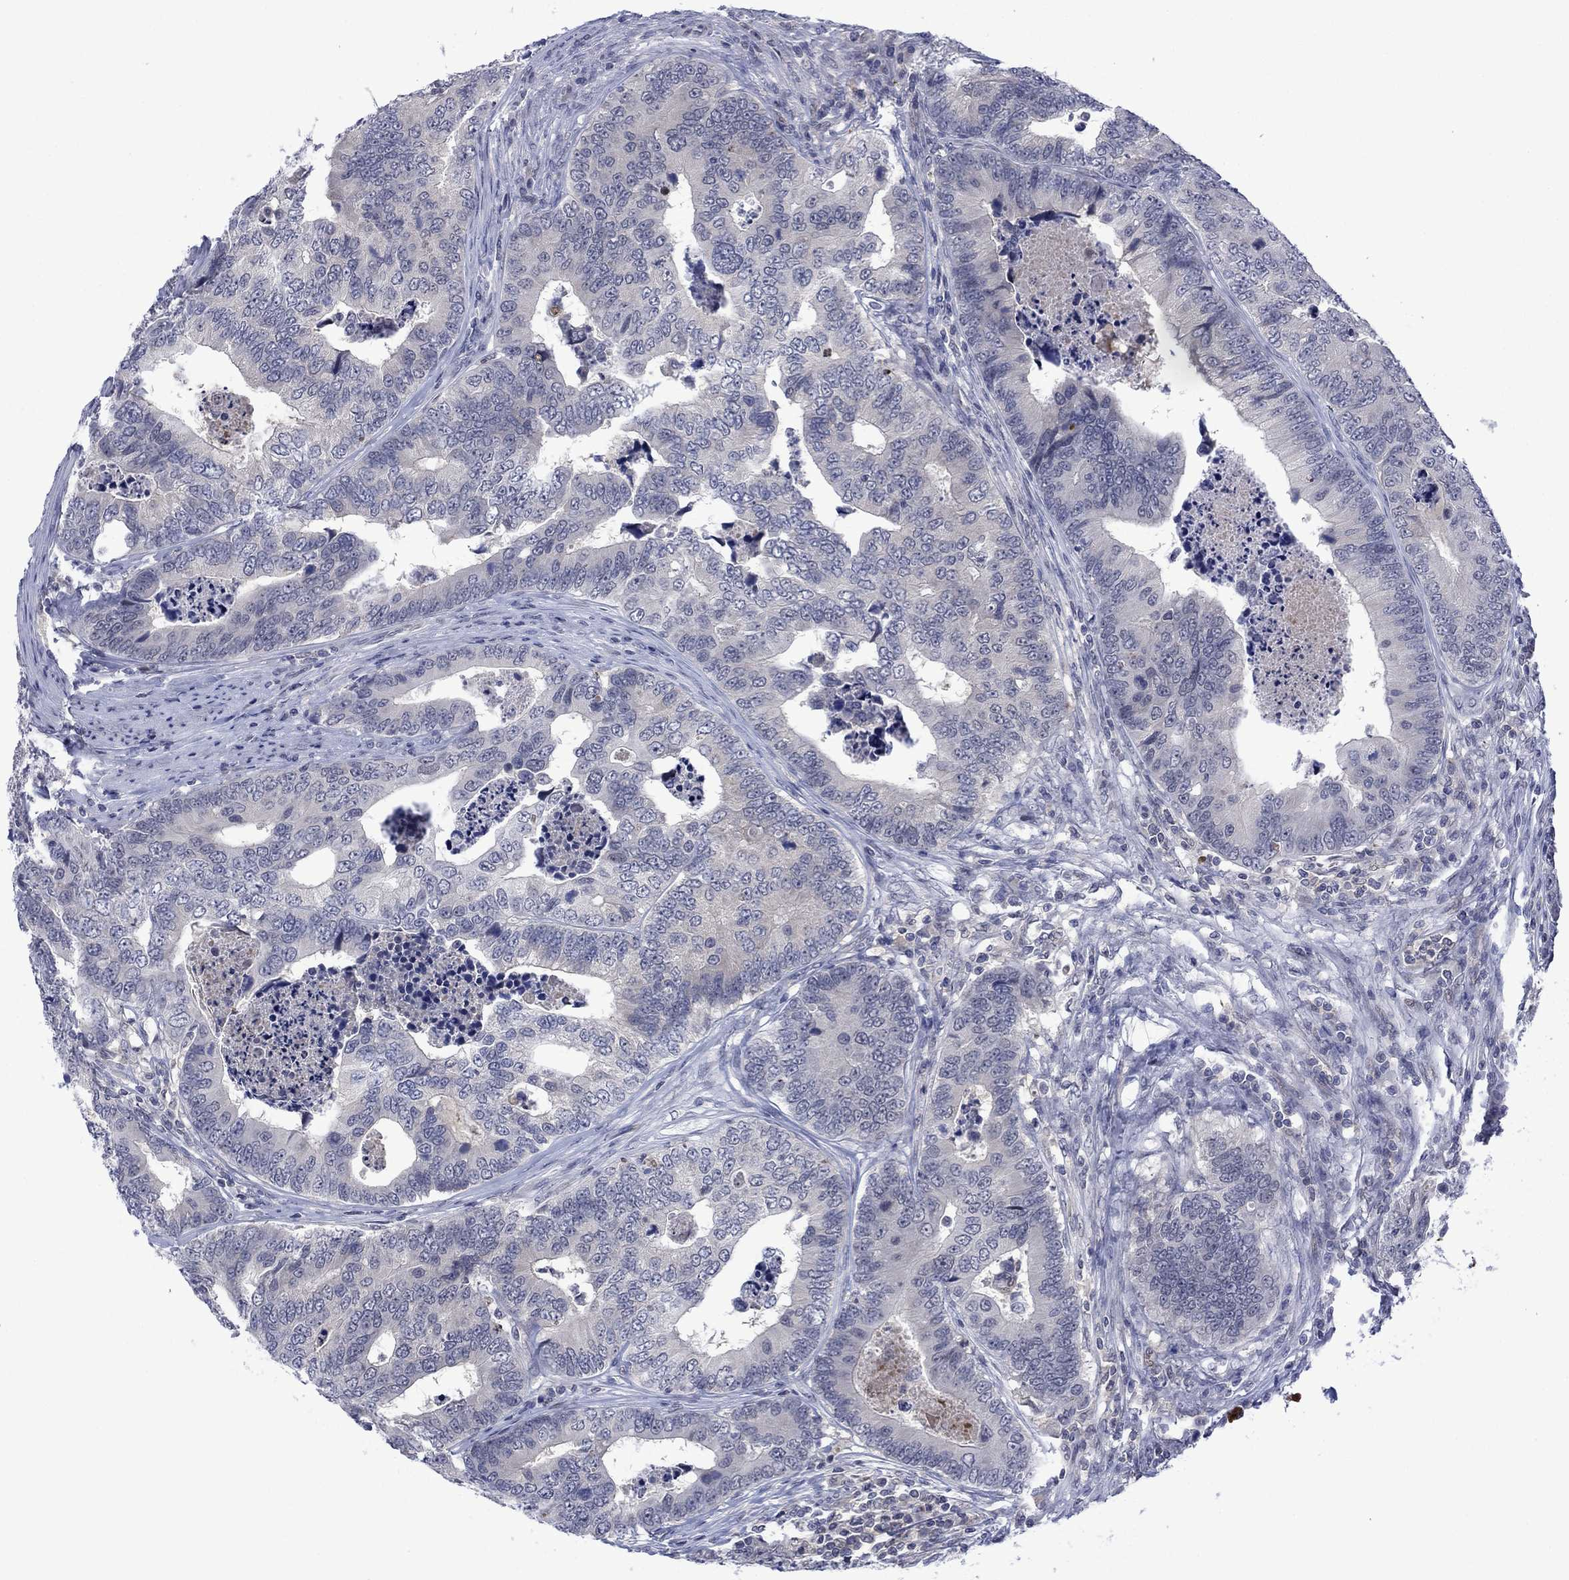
{"staining": {"intensity": "negative", "quantity": "none", "location": "none"}, "tissue": "colorectal cancer", "cell_type": "Tumor cells", "image_type": "cancer", "snomed": [{"axis": "morphology", "description": "Adenocarcinoma, NOS"}, {"axis": "topography", "description": "Colon"}], "caption": "A photomicrograph of human colorectal cancer (adenocarcinoma) is negative for staining in tumor cells.", "gene": "AGL", "patient": {"sex": "female", "age": 72}}